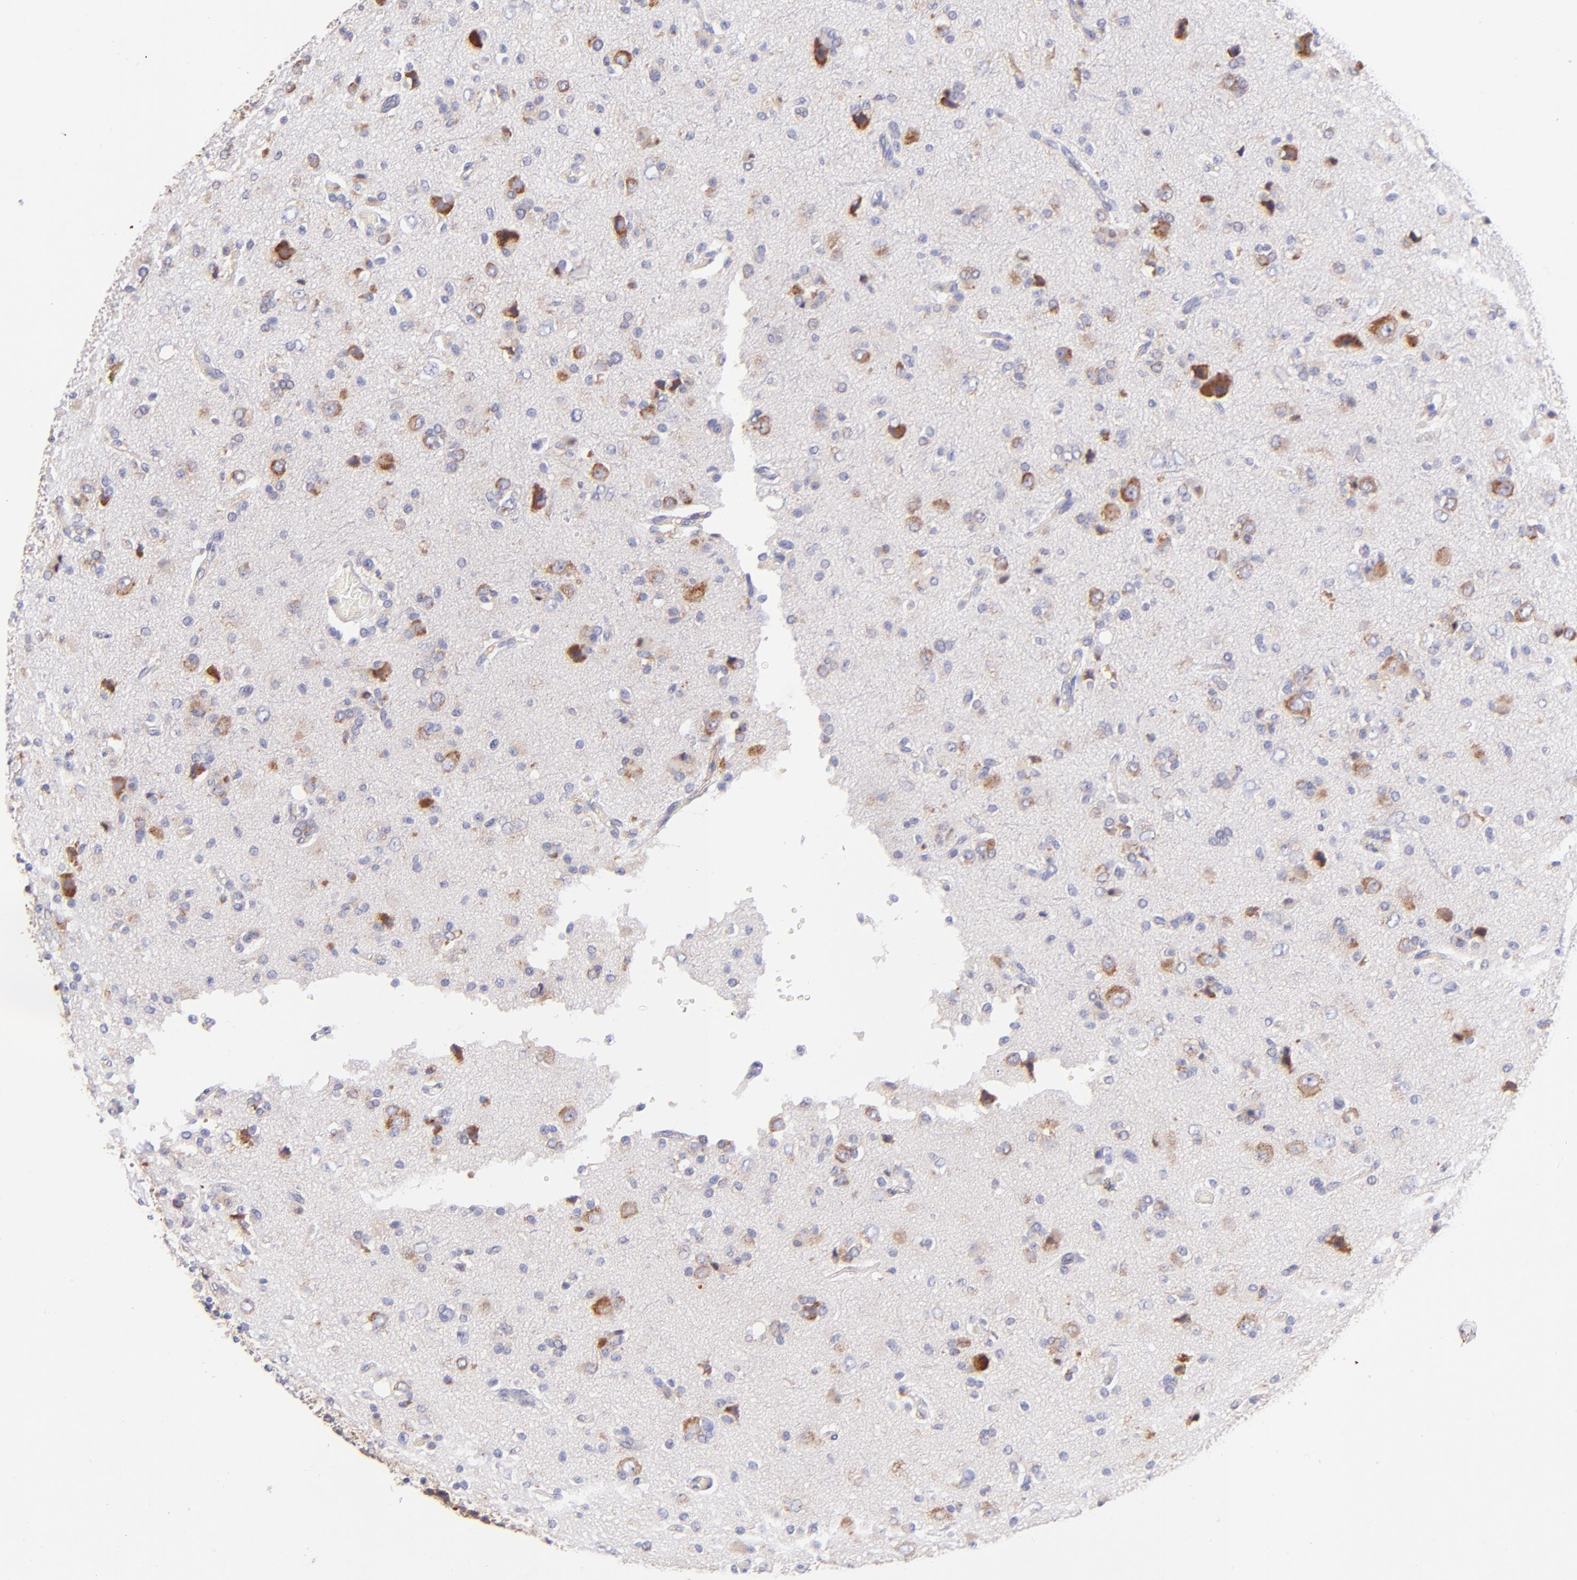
{"staining": {"intensity": "weak", "quantity": "<25%", "location": "cytoplasmic/membranous"}, "tissue": "glioma", "cell_type": "Tumor cells", "image_type": "cancer", "snomed": [{"axis": "morphology", "description": "Glioma, malignant, High grade"}, {"axis": "topography", "description": "Brain"}], "caption": "High-grade glioma (malignant) stained for a protein using IHC demonstrates no positivity tumor cells.", "gene": "RPL11", "patient": {"sex": "male", "age": 47}}